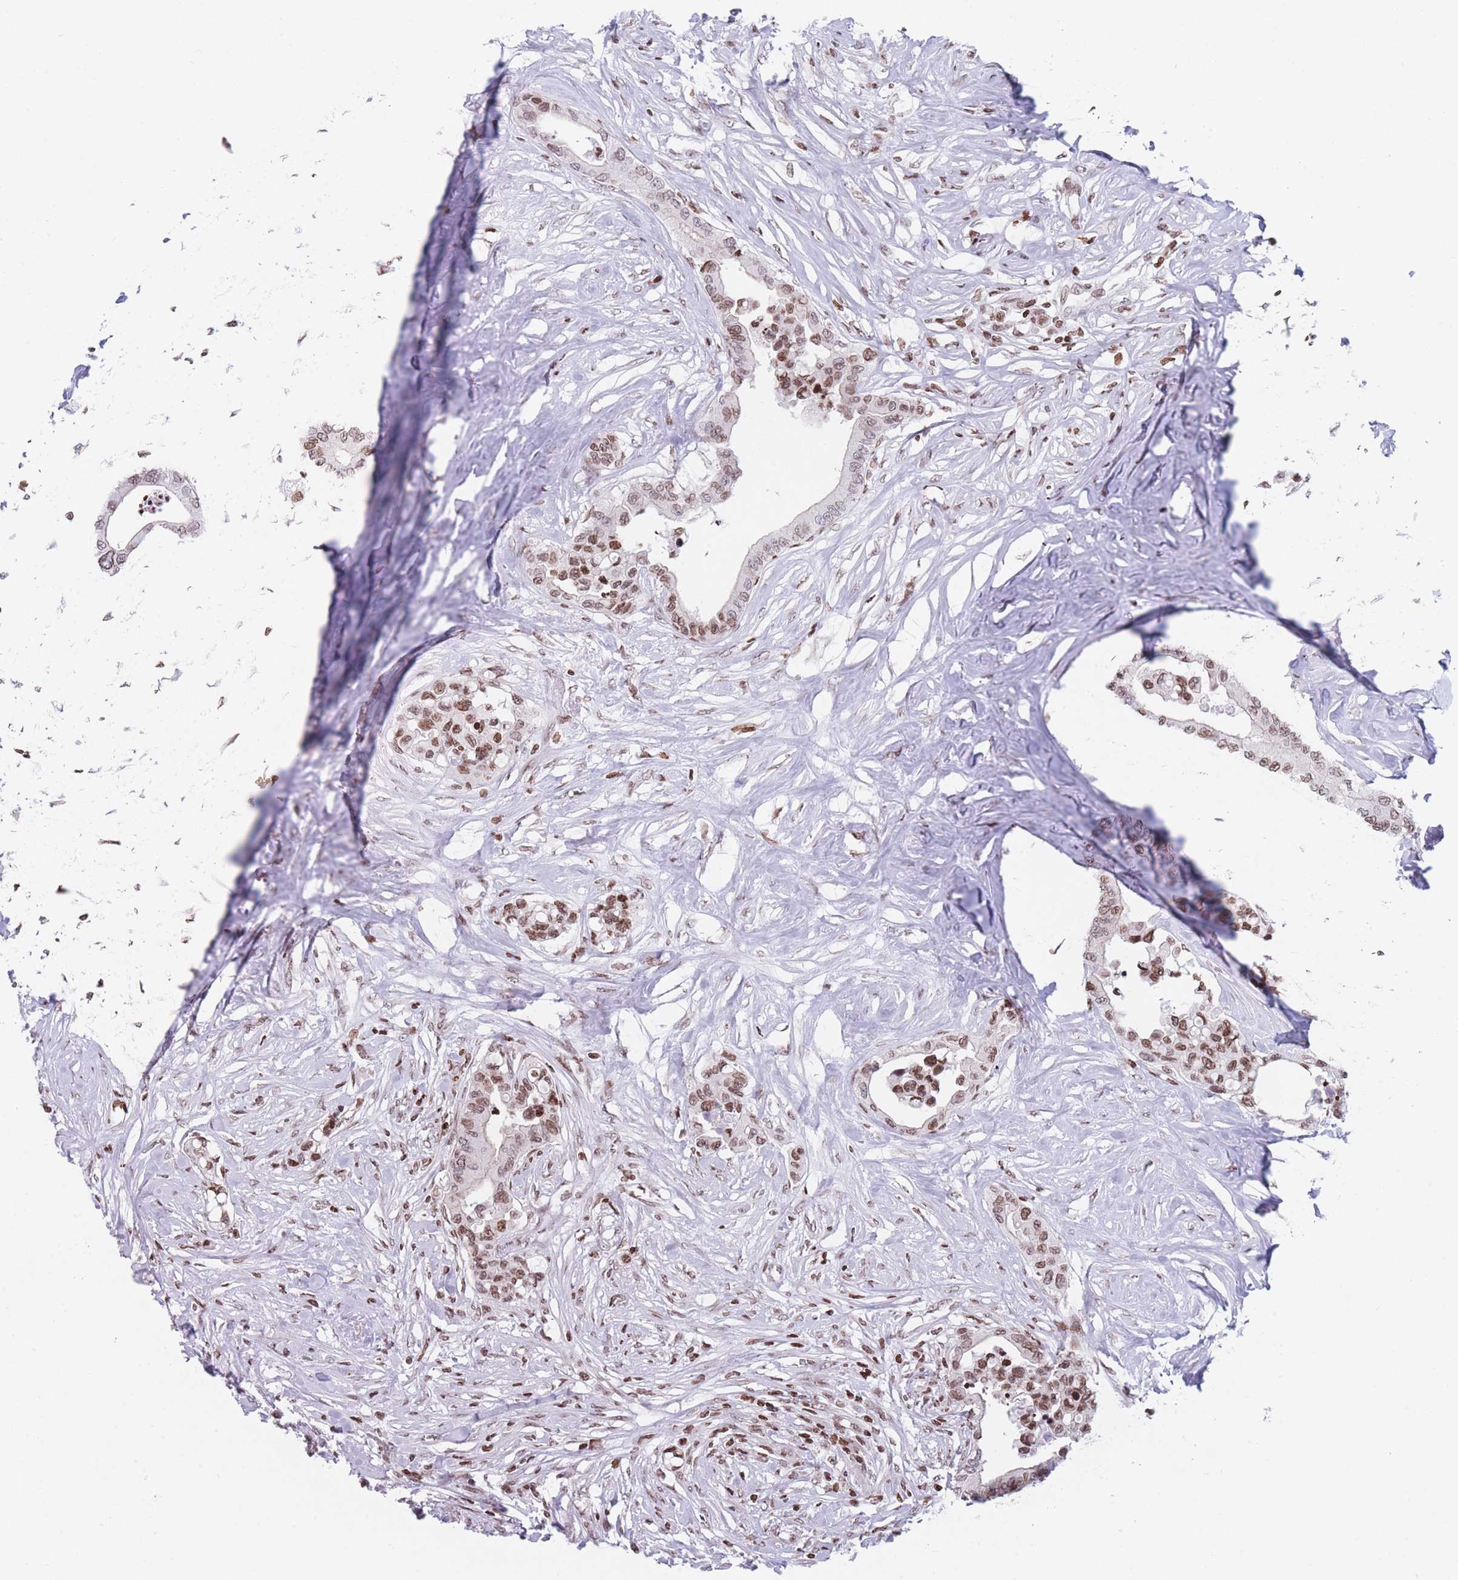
{"staining": {"intensity": "moderate", "quantity": ">75%", "location": "nuclear"}, "tissue": "colorectal cancer", "cell_type": "Tumor cells", "image_type": "cancer", "snomed": [{"axis": "morphology", "description": "Normal tissue, NOS"}, {"axis": "morphology", "description": "Adenocarcinoma, NOS"}, {"axis": "topography", "description": "Colon"}], "caption": "Human colorectal adenocarcinoma stained for a protein (brown) shows moderate nuclear positive positivity in about >75% of tumor cells.", "gene": "AK9", "patient": {"sex": "male", "age": 82}}